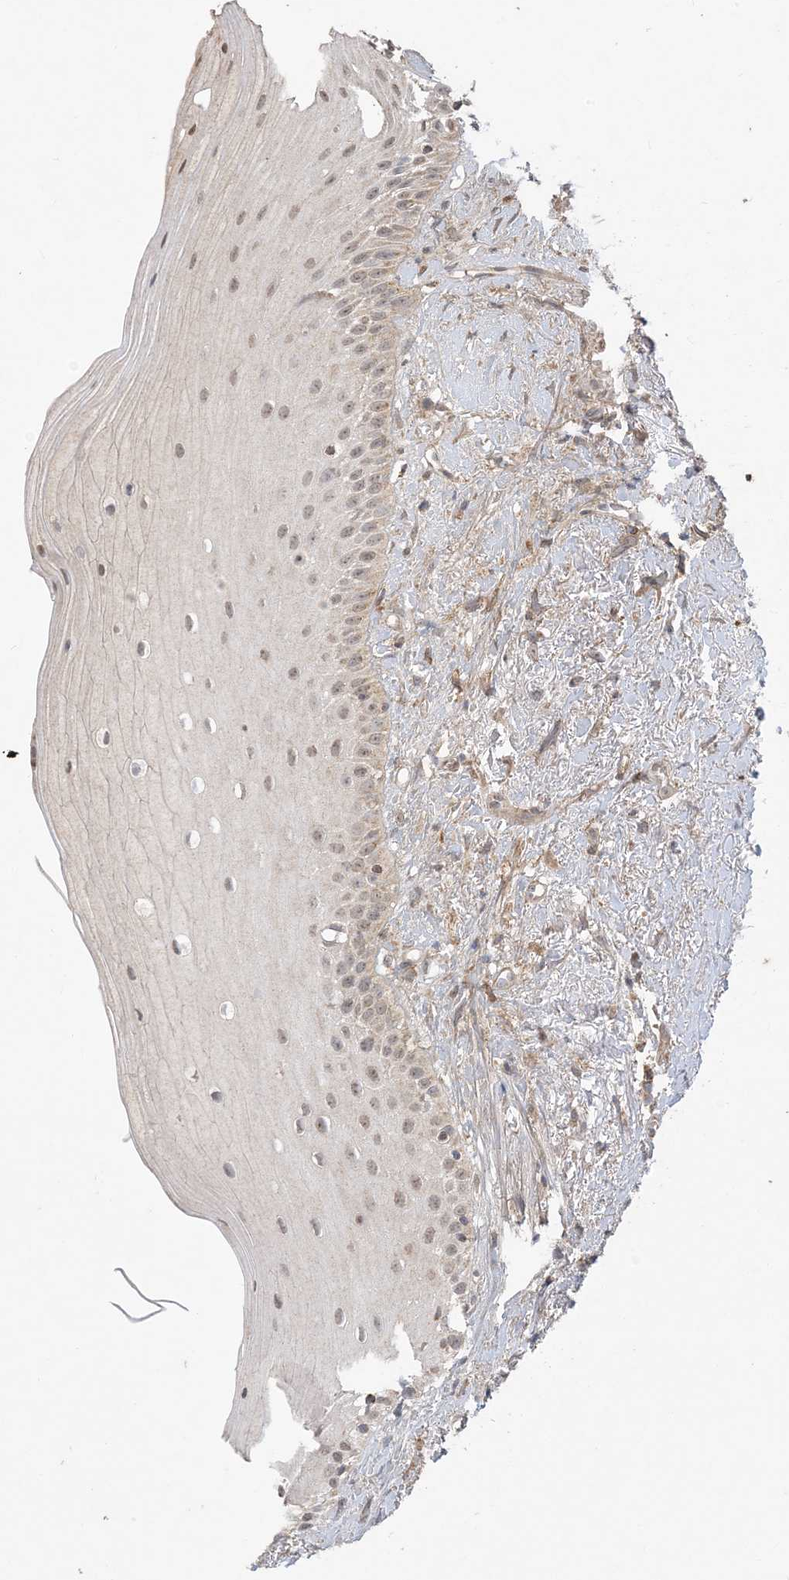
{"staining": {"intensity": "moderate", "quantity": ">75%", "location": "cytoplasmic/membranous"}, "tissue": "oral mucosa", "cell_type": "Squamous epithelial cells", "image_type": "normal", "snomed": [{"axis": "morphology", "description": "Normal tissue, NOS"}, {"axis": "topography", "description": "Oral tissue"}], "caption": "A medium amount of moderate cytoplasmic/membranous positivity is seen in about >75% of squamous epithelial cells in normal oral mucosa.", "gene": "SIRT3", "patient": {"sex": "female", "age": 63}}